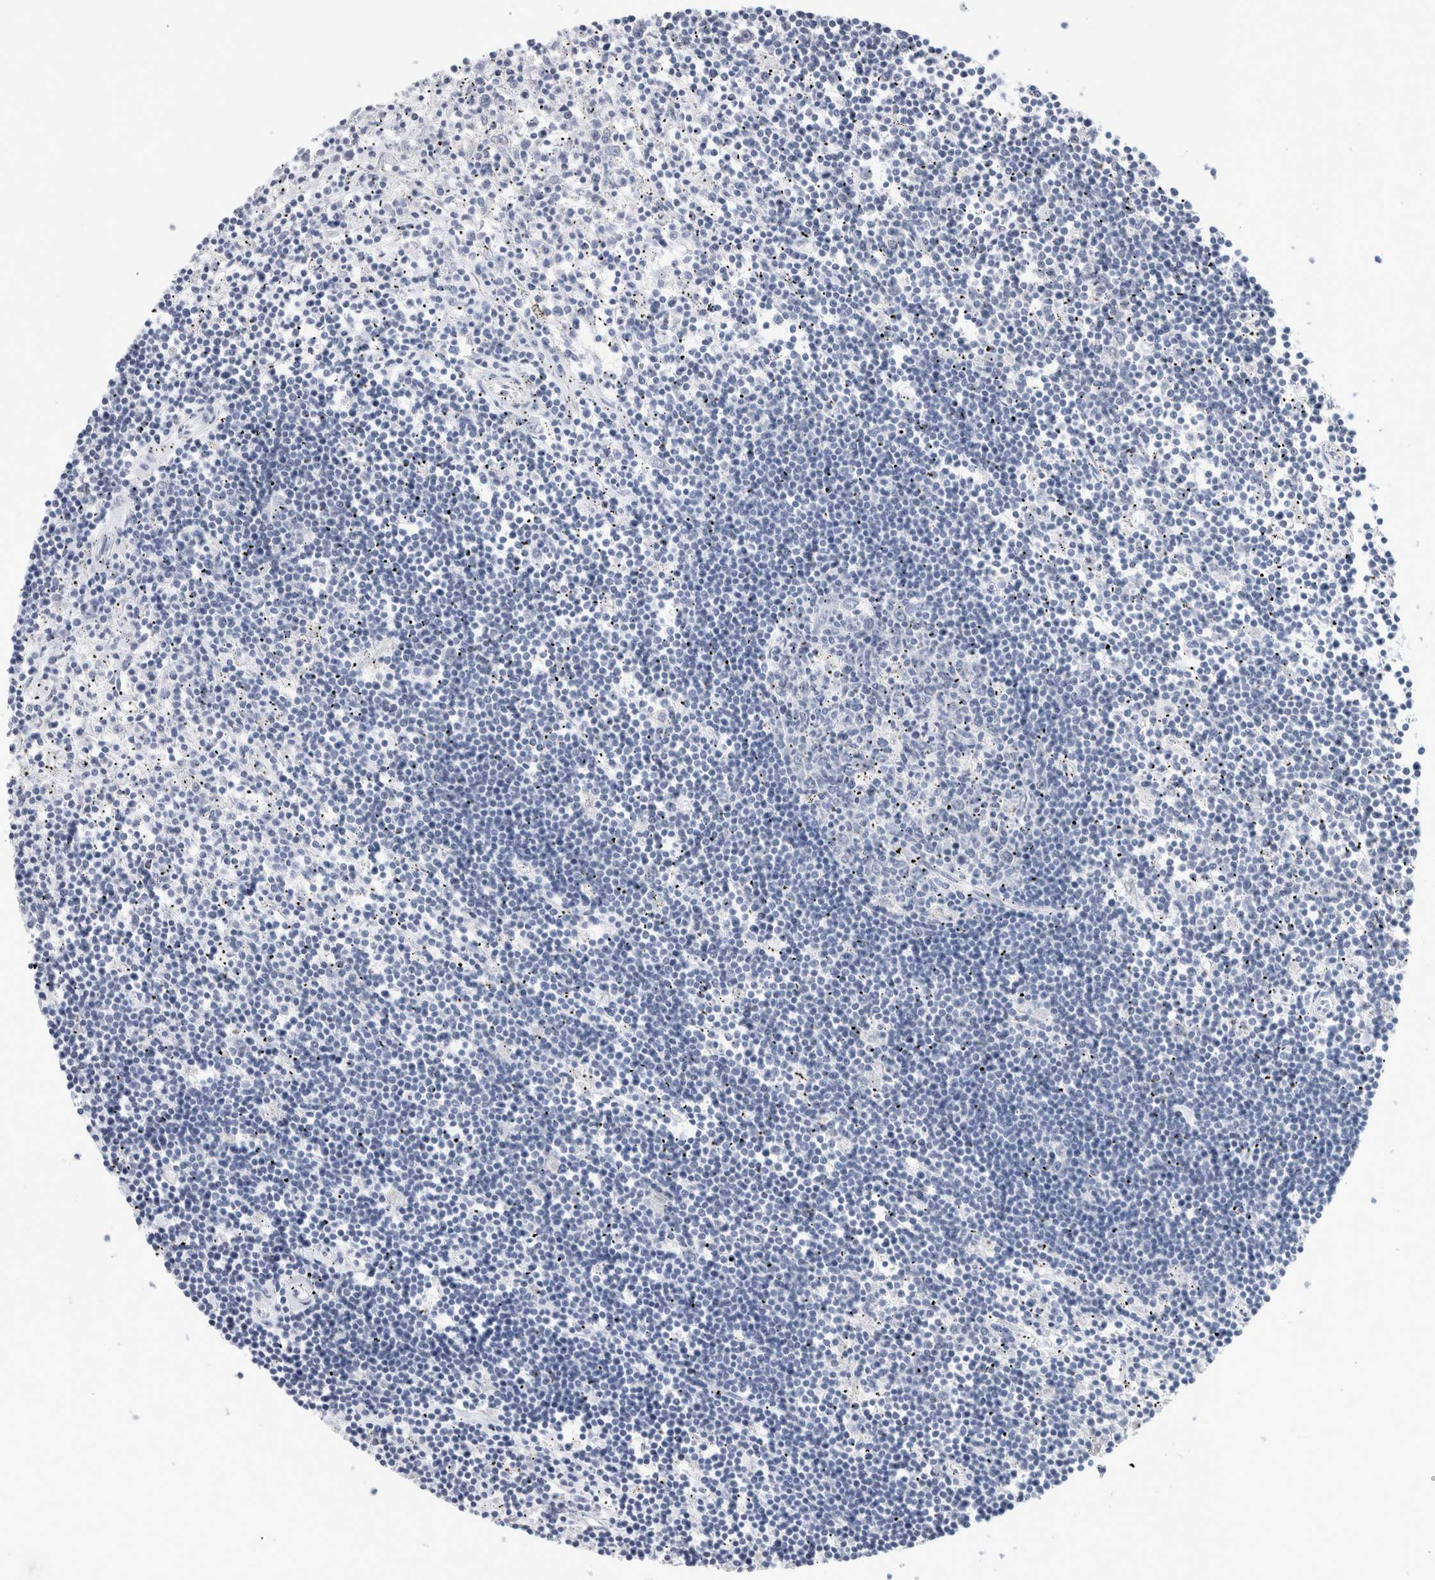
{"staining": {"intensity": "negative", "quantity": "none", "location": "none"}, "tissue": "lymphoma", "cell_type": "Tumor cells", "image_type": "cancer", "snomed": [{"axis": "morphology", "description": "Malignant lymphoma, non-Hodgkin's type, Low grade"}, {"axis": "topography", "description": "Spleen"}], "caption": "DAB (3,3'-diaminobenzidine) immunohistochemical staining of lymphoma exhibits no significant positivity in tumor cells. Nuclei are stained in blue.", "gene": "BCAN", "patient": {"sex": "male", "age": 76}}